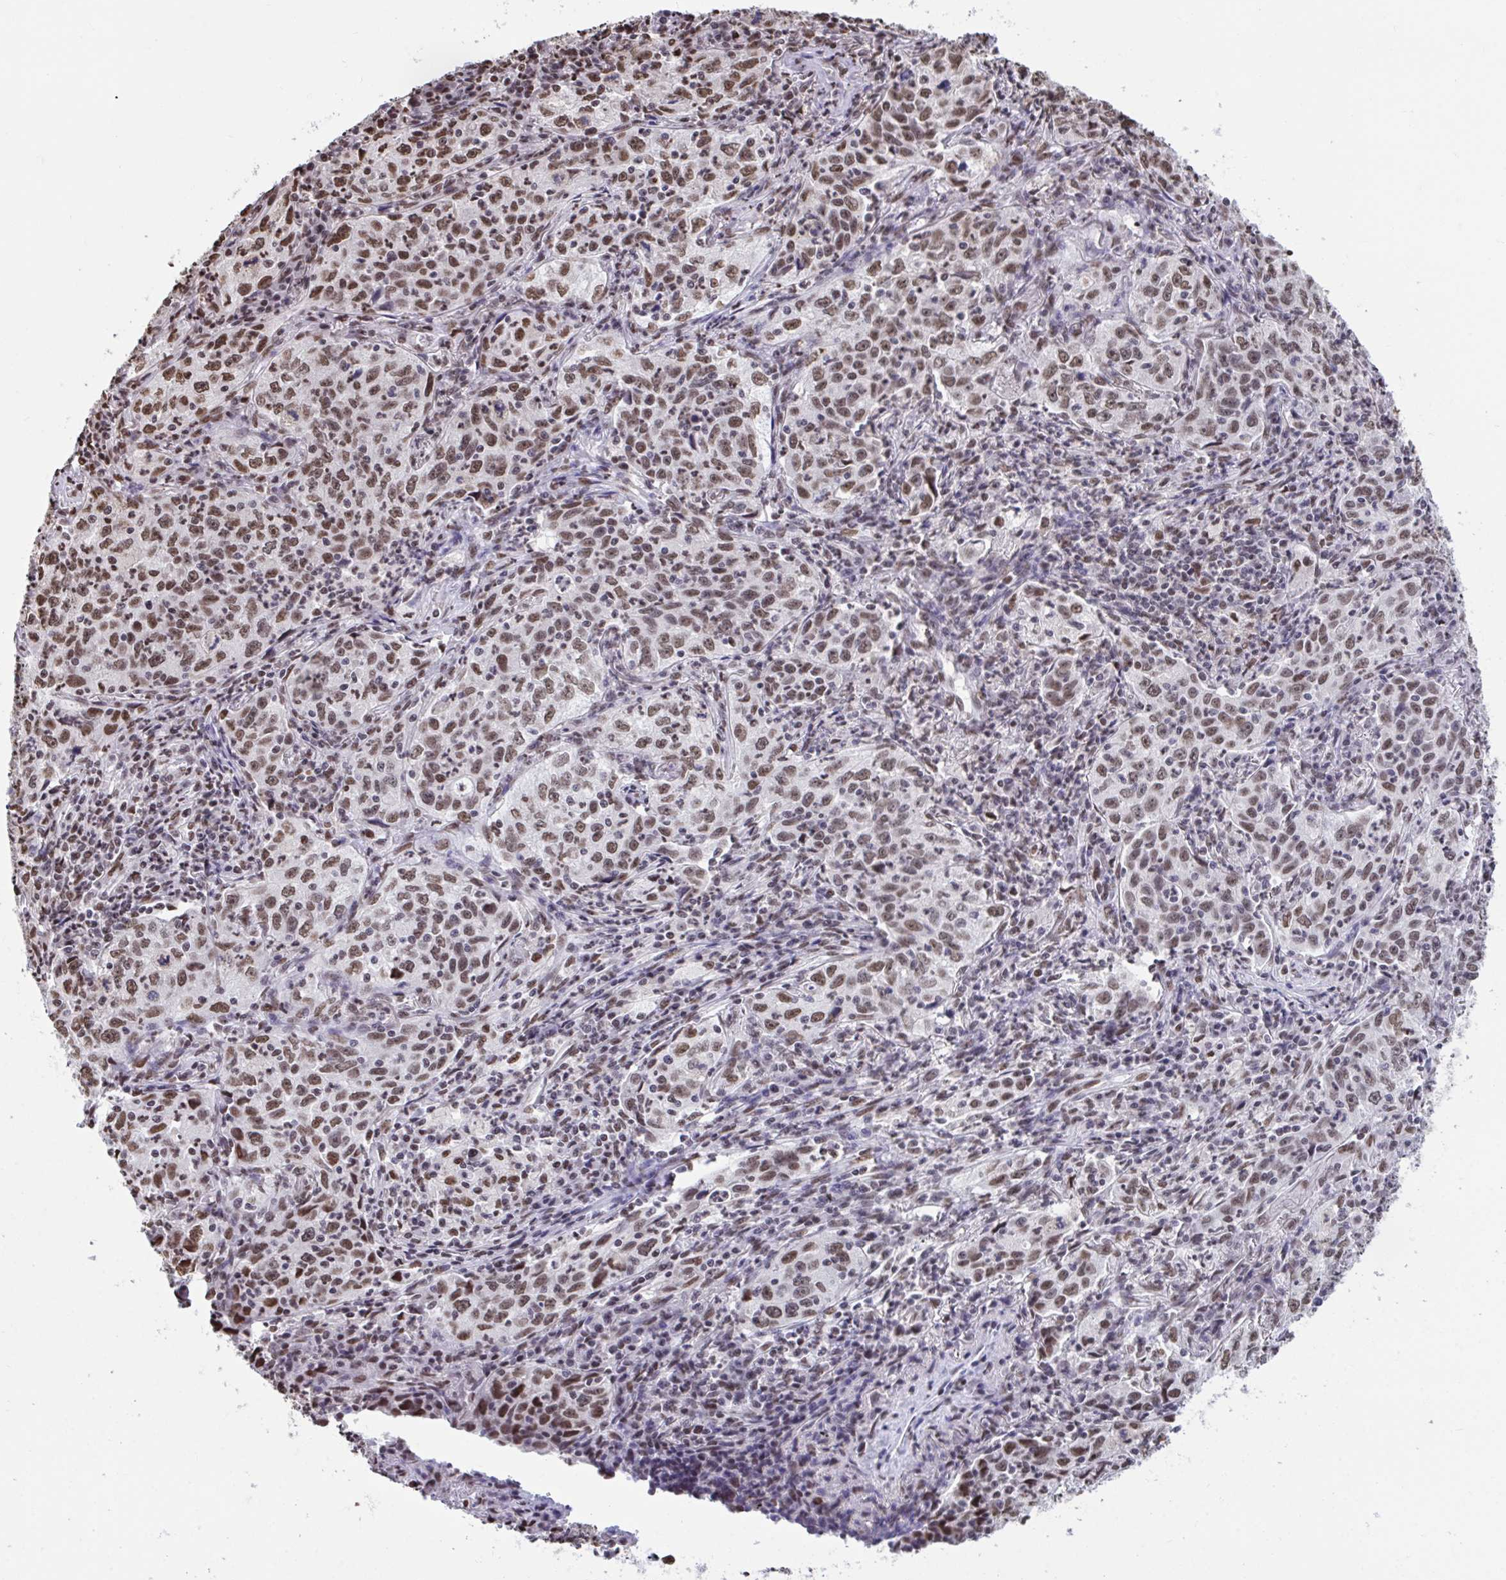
{"staining": {"intensity": "moderate", "quantity": ">75%", "location": "nuclear"}, "tissue": "lung cancer", "cell_type": "Tumor cells", "image_type": "cancer", "snomed": [{"axis": "morphology", "description": "Squamous cell carcinoma, NOS"}, {"axis": "topography", "description": "Lung"}], "caption": "Immunohistochemical staining of human lung cancer (squamous cell carcinoma) demonstrates medium levels of moderate nuclear protein staining in approximately >75% of tumor cells.", "gene": "HNRNPDL", "patient": {"sex": "male", "age": 71}}